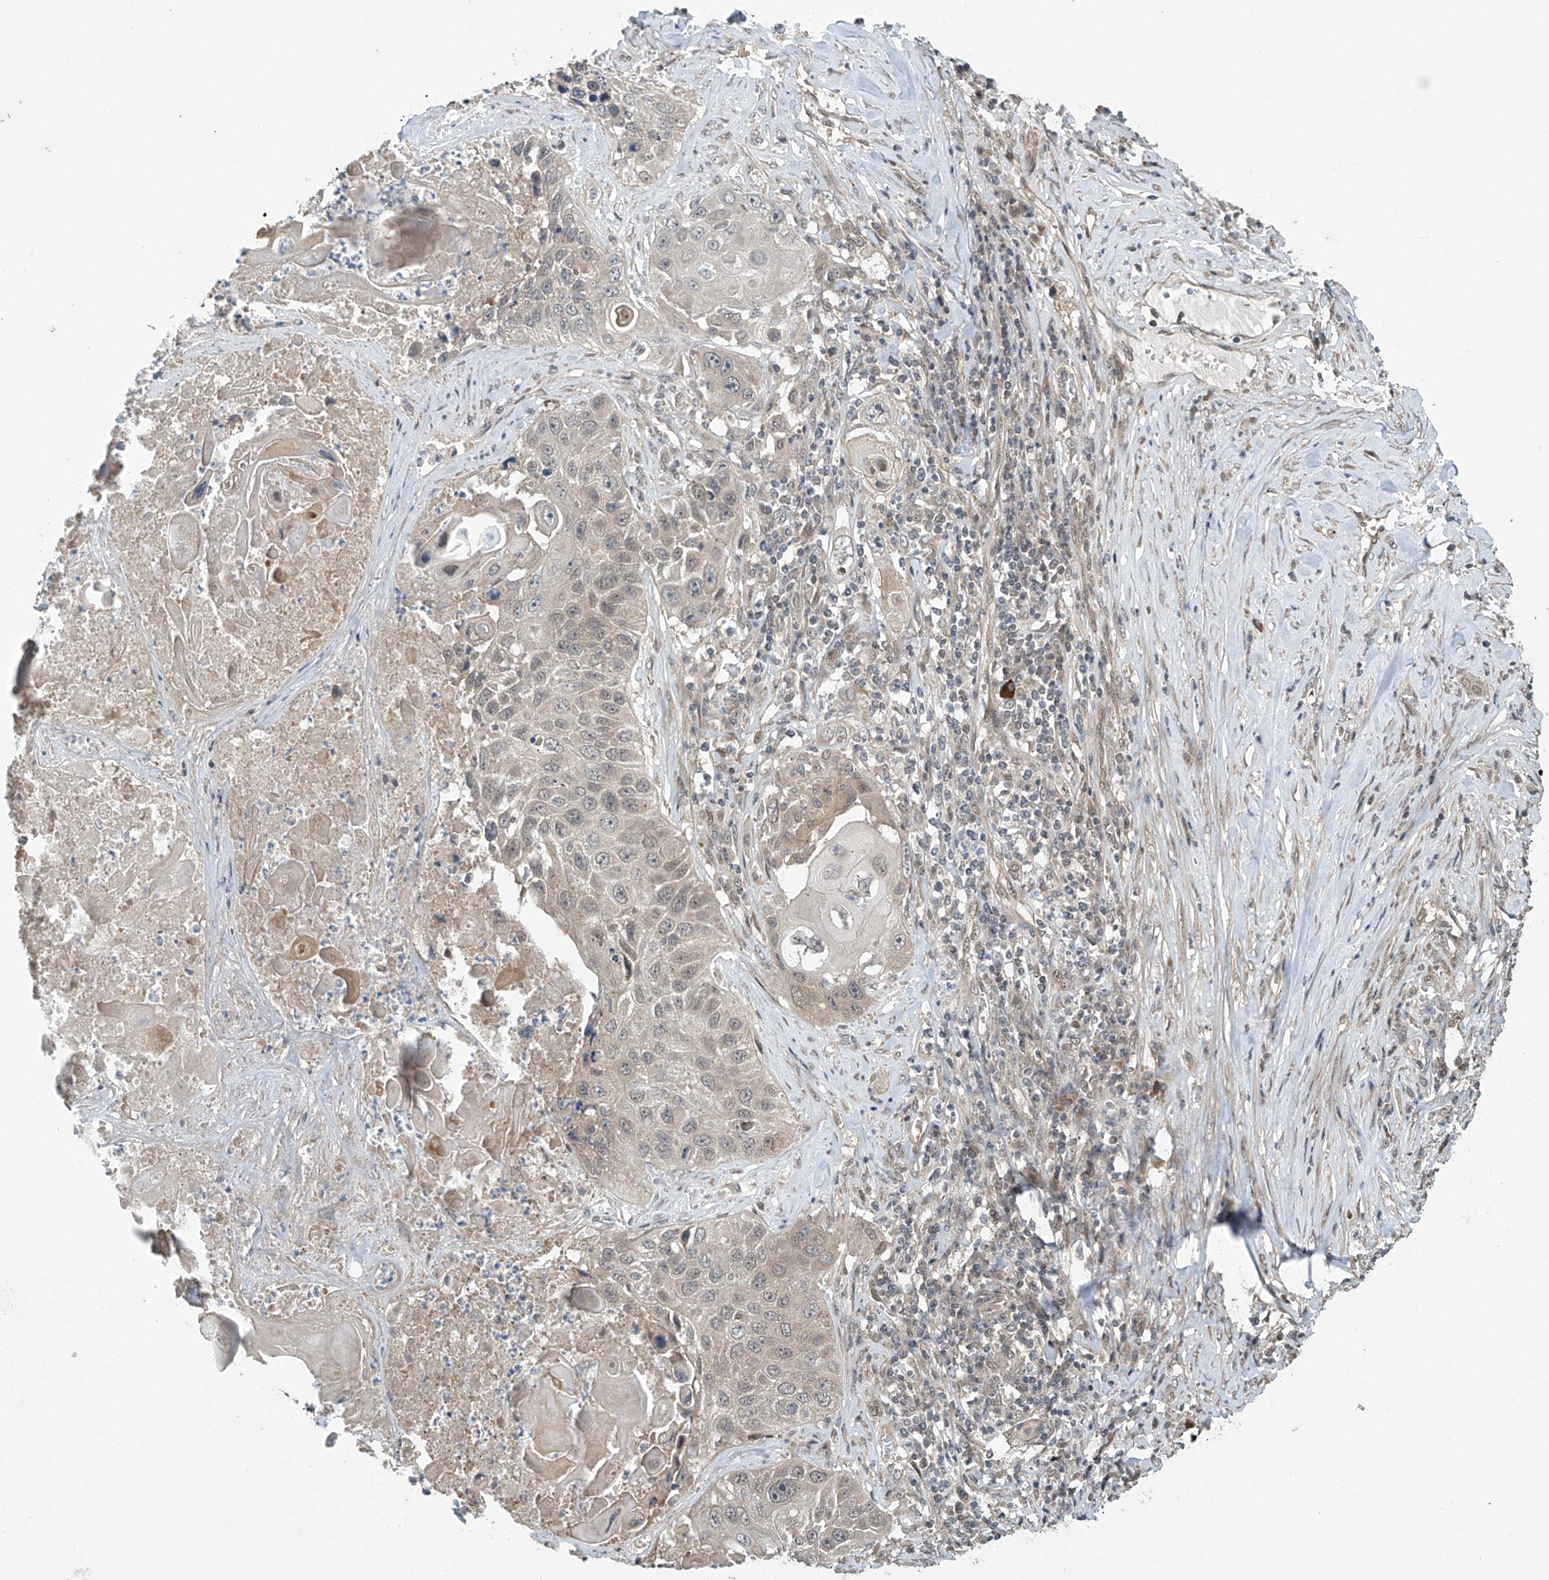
{"staining": {"intensity": "weak", "quantity": "25%-75%", "location": "cytoplasmic/membranous,nuclear"}, "tissue": "lung cancer", "cell_type": "Tumor cells", "image_type": "cancer", "snomed": [{"axis": "morphology", "description": "Squamous cell carcinoma, NOS"}, {"axis": "topography", "description": "Lung"}], "caption": "This is a photomicrograph of immunohistochemistry (IHC) staining of lung cancer (squamous cell carcinoma), which shows weak positivity in the cytoplasmic/membranous and nuclear of tumor cells.", "gene": "ABHD13", "patient": {"sex": "male", "age": 61}}